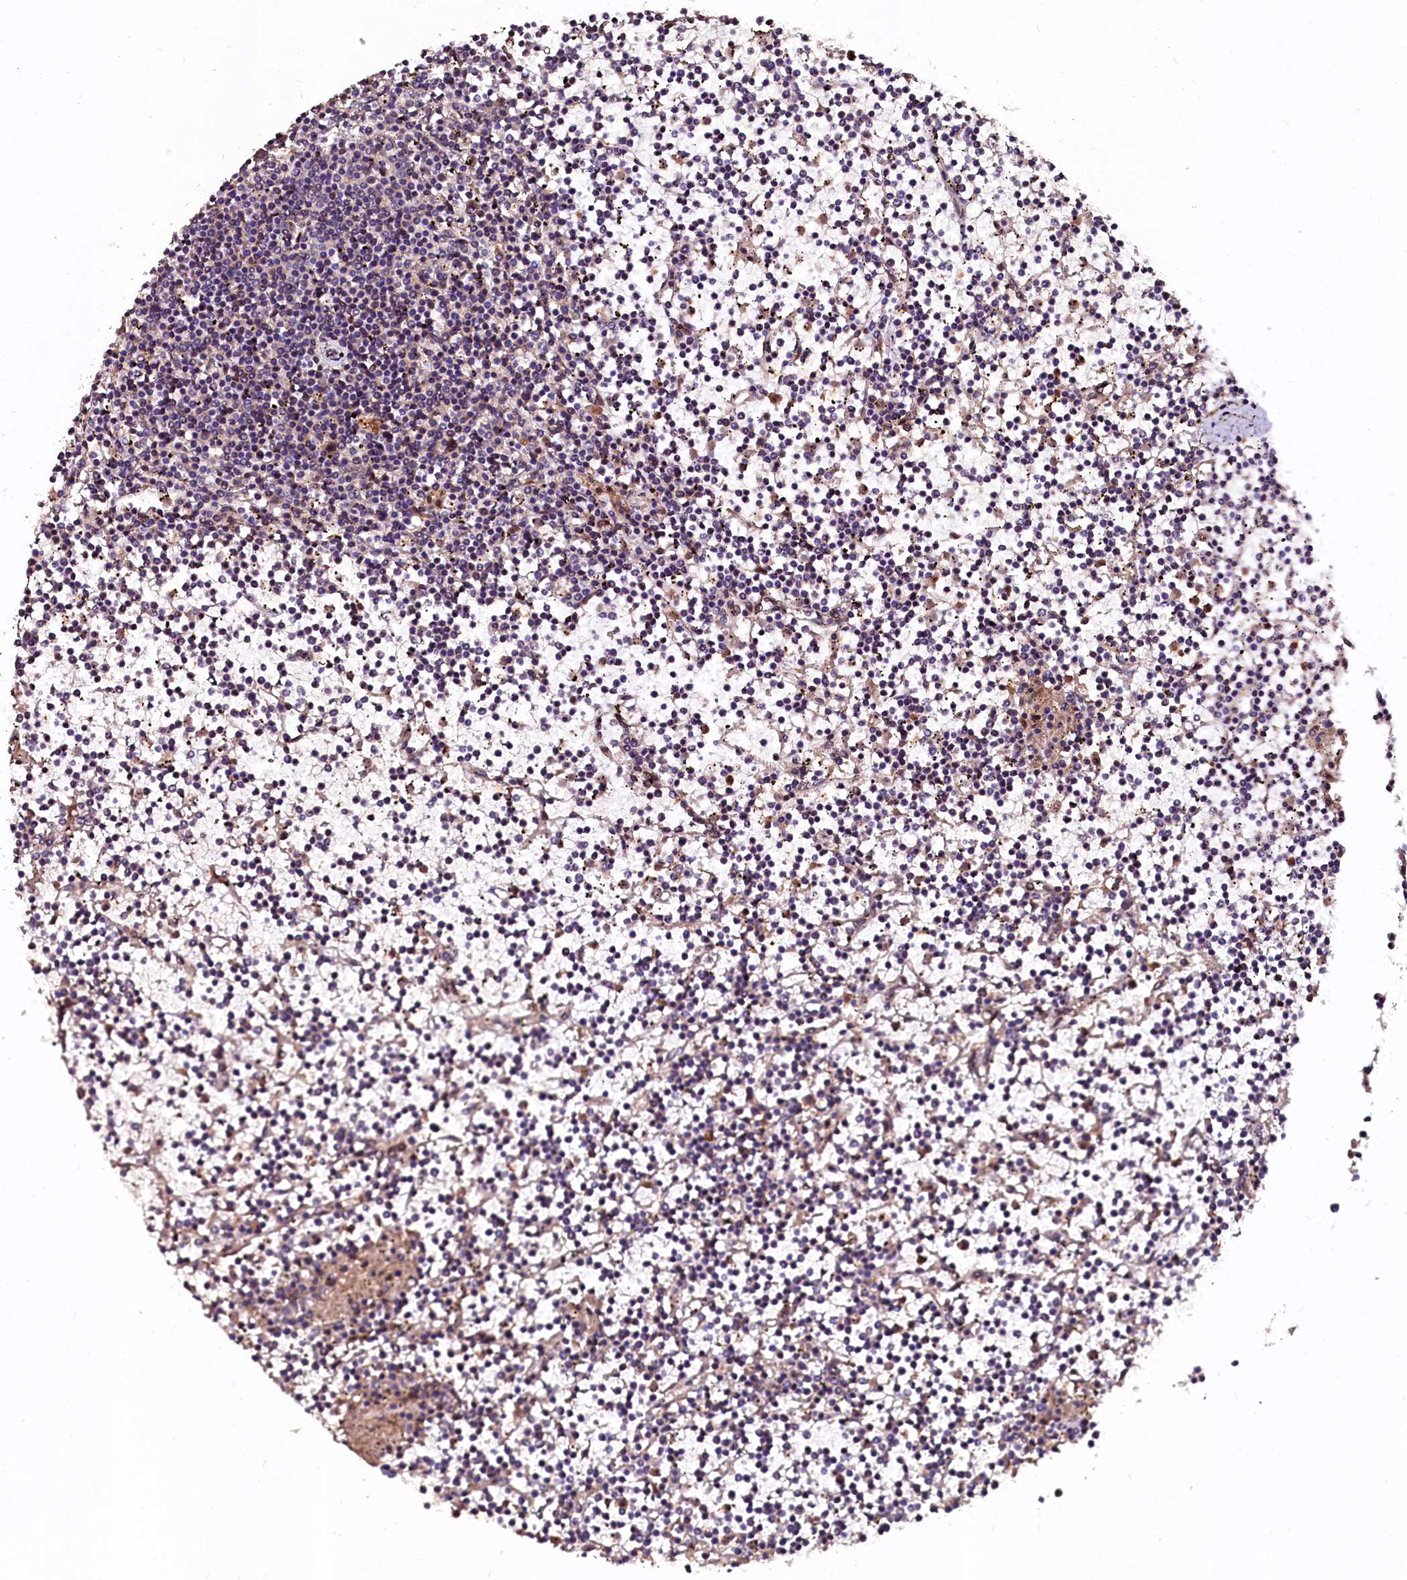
{"staining": {"intensity": "negative", "quantity": "none", "location": "none"}, "tissue": "lymphoma", "cell_type": "Tumor cells", "image_type": "cancer", "snomed": [{"axis": "morphology", "description": "Malignant lymphoma, non-Hodgkin's type, Low grade"}, {"axis": "topography", "description": "Spleen"}], "caption": "This is a micrograph of immunohistochemistry staining of lymphoma, which shows no expression in tumor cells. (Brightfield microscopy of DAB (3,3'-diaminobenzidine) immunohistochemistry (IHC) at high magnification).", "gene": "N4BP1", "patient": {"sex": "female", "age": 19}}